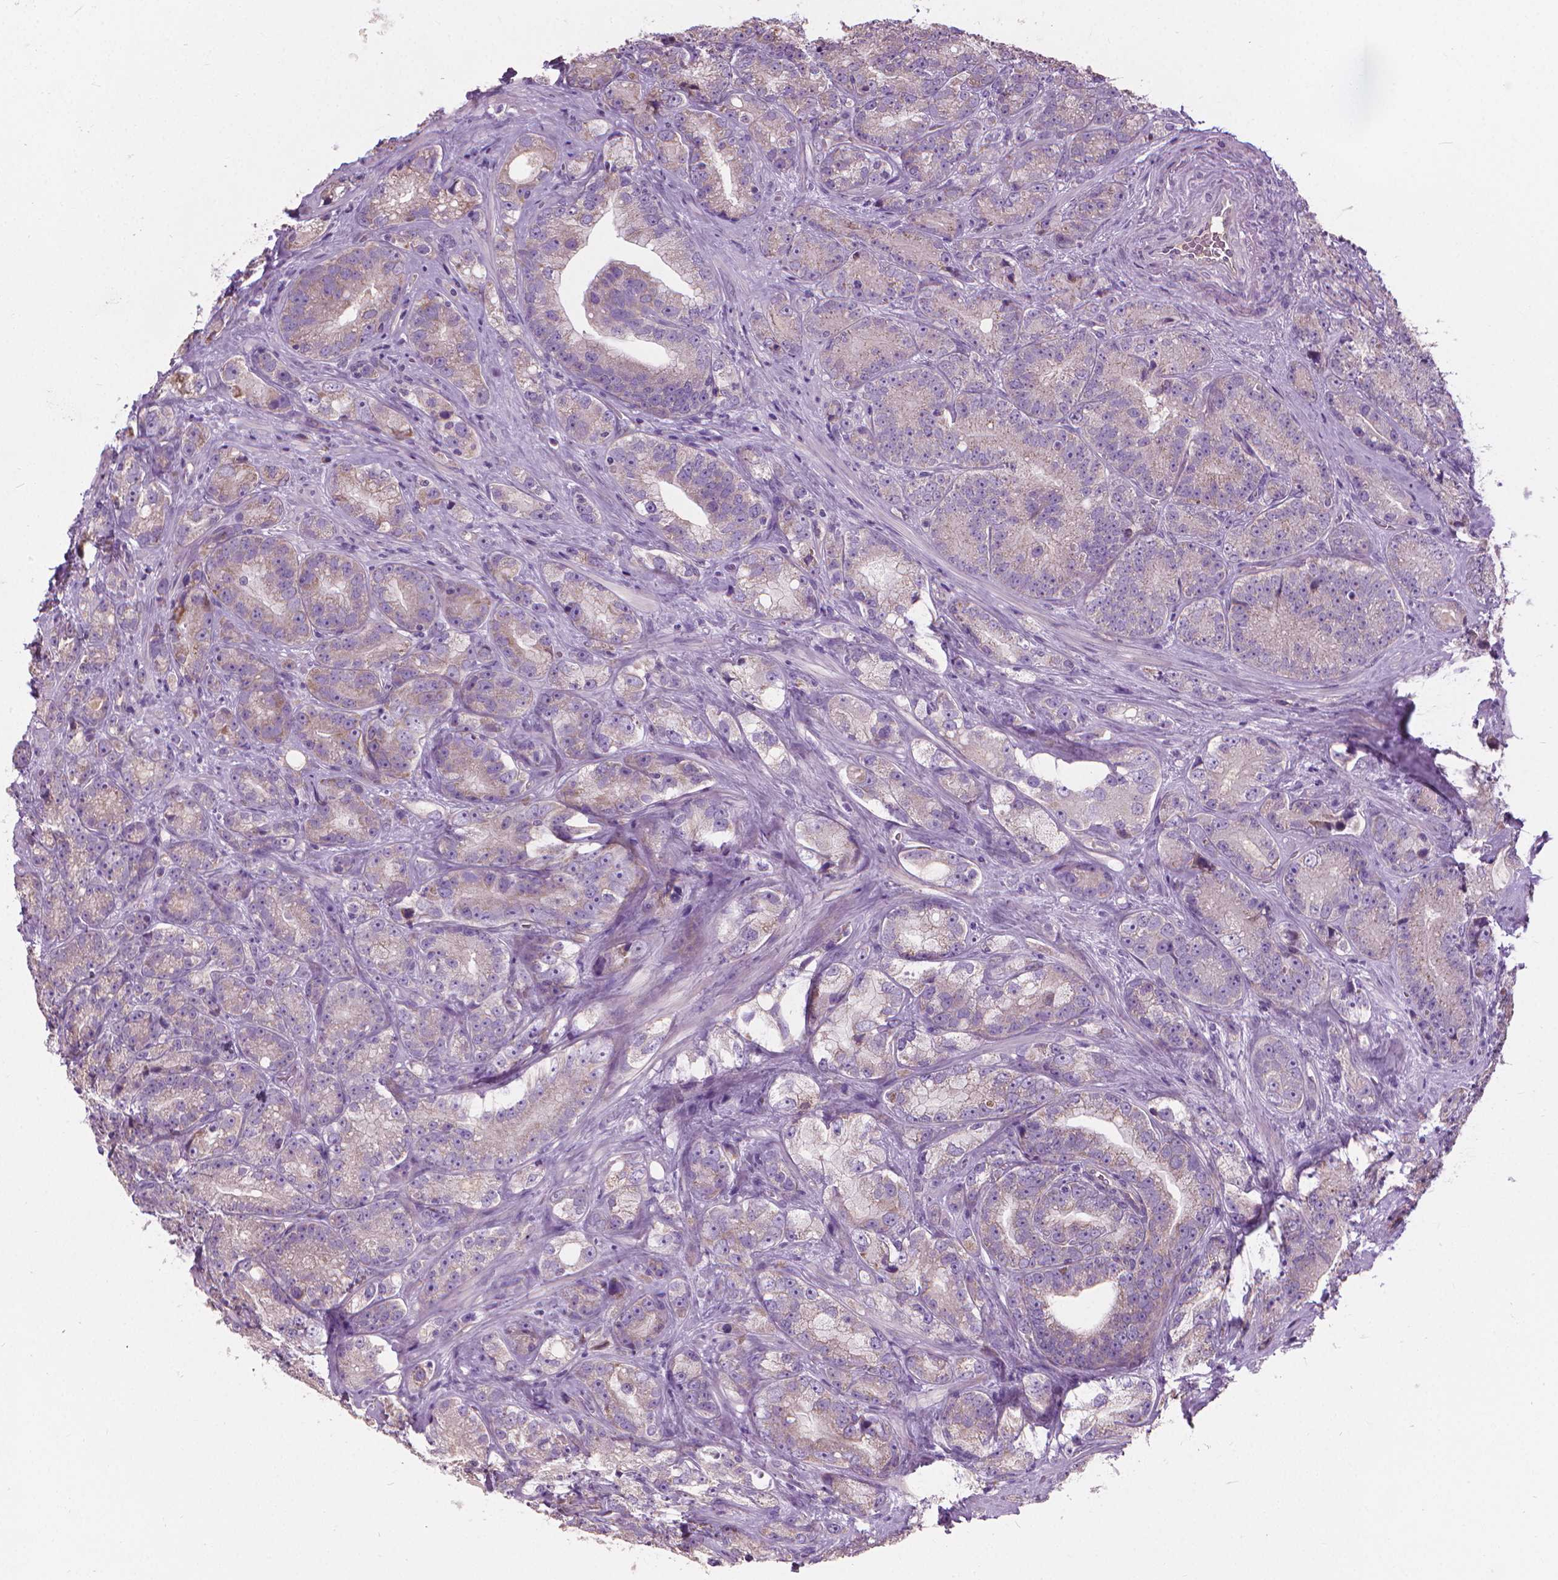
{"staining": {"intensity": "weak", "quantity": "<25%", "location": "cytoplasmic/membranous"}, "tissue": "prostate cancer", "cell_type": "Tumor cells", "image_type": "cancer", "snomed": [{"axis": "morphology", "description": "Adenocarcinoma, NOS"}, {"axis": "topography", "description": "Prostate"}], "caption": "This is a micrograph of immunohistochemistry (IHC) staining of adenocarcinoma (prostate), which shows no staining in tumor cells.", "gene": "RIIAD1", "patient": {"sex": "male", "age": 63}}